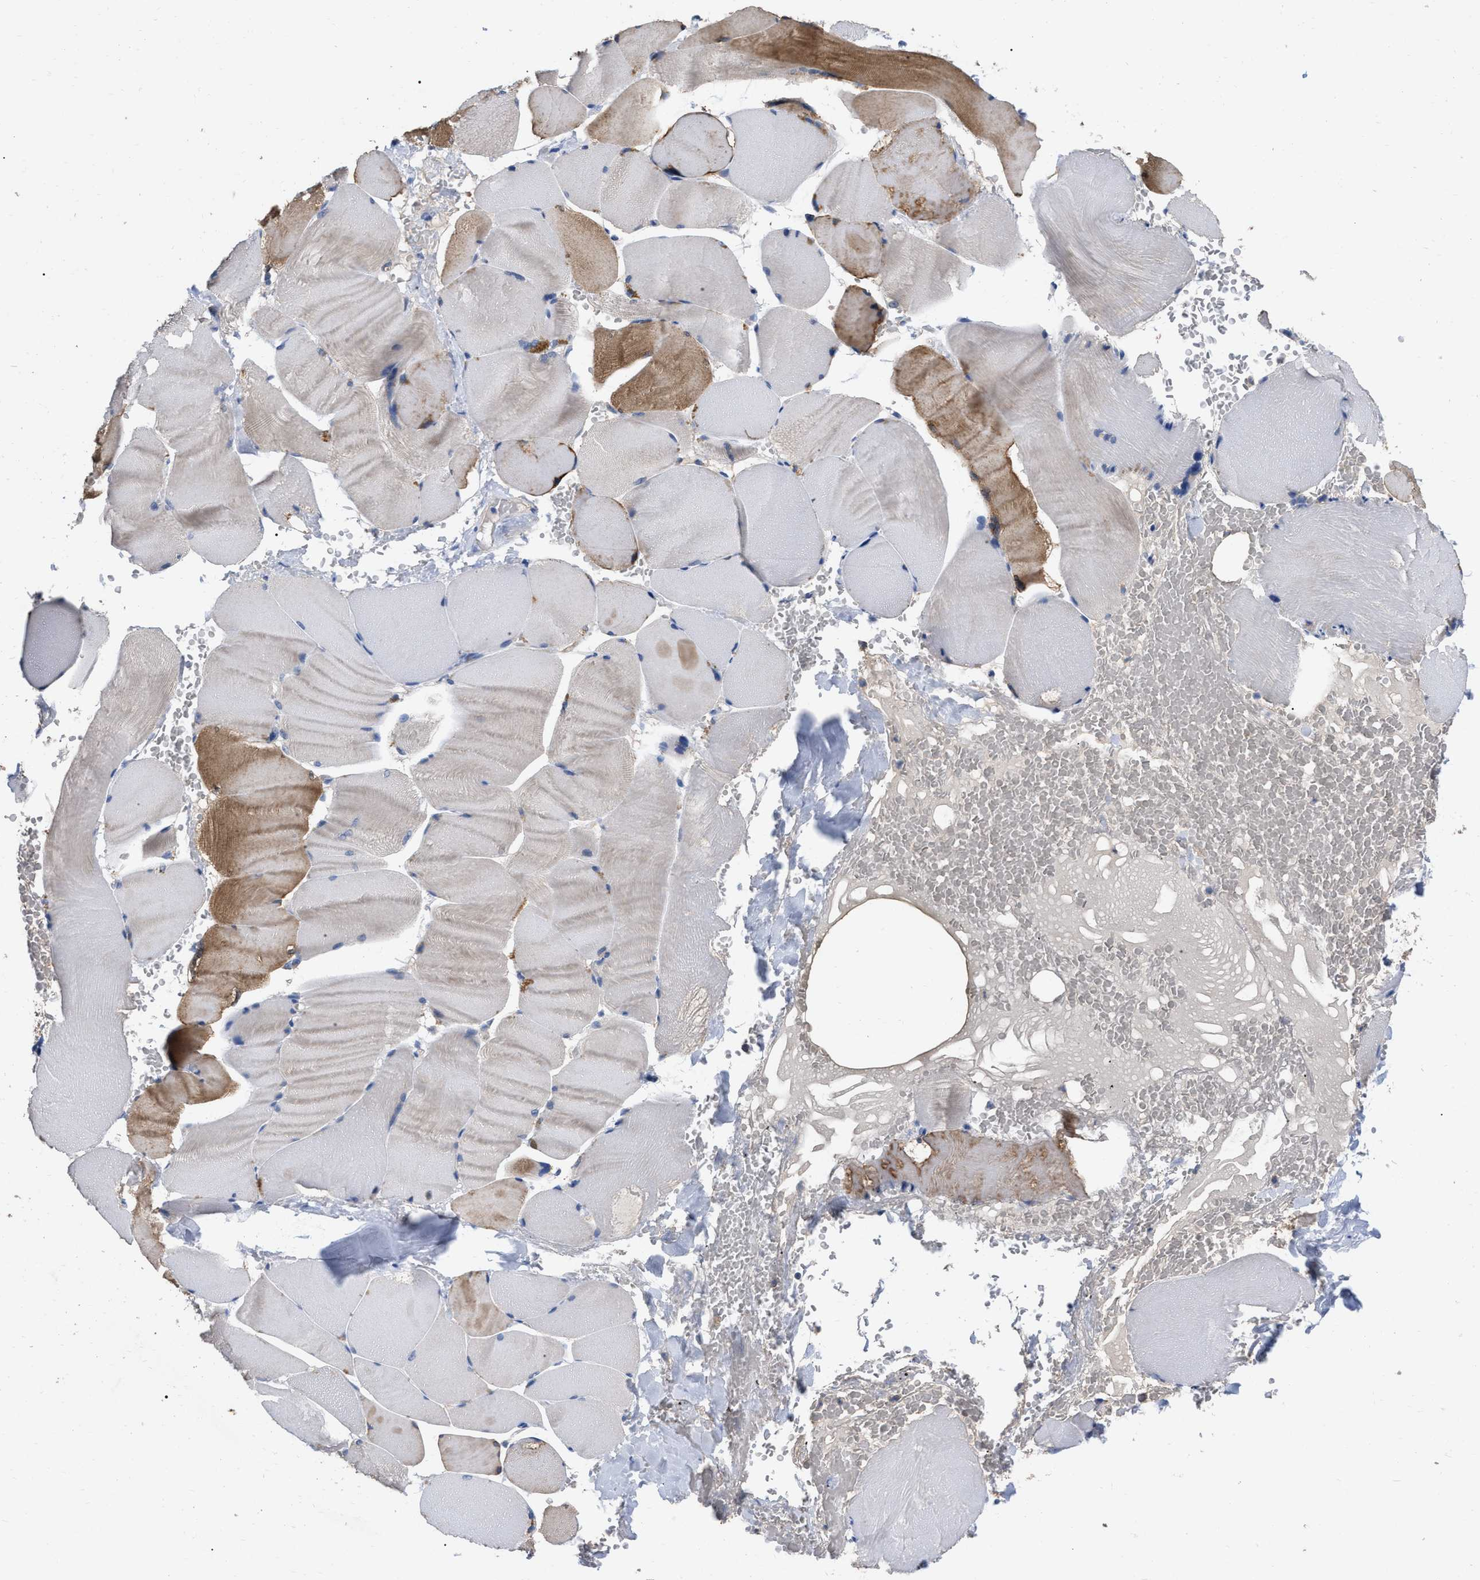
{"staining": {"intensity": "moderate", "quantity": "25%-75%", "location": "cytoplasmic/membranous"}, "tissue": "skeletal muscle", "cell_type": "Myocytes", "image_type": "normal", "snomed": [{"axis": "morphology", "description": "Normal tissue, NOS"}, {"axis": "topography", "description": "Skin"}, {"axis": "topography", "description": "Skeletal muscle"}], "caption": "The photomicrograph exhibits staining of unremarkable skeletal muscle, revealing moderate cytoplasmic/membranous protein expression (brown color) within myocytes. The staining is performed using DAB (3,3'-diaminobenzidine) brown chromogen to label protein expression. The nuclei are counter-stained blue using hematoxylin.", "gene": "GPR179", "patient": {"sex": "male", "age": 83}}